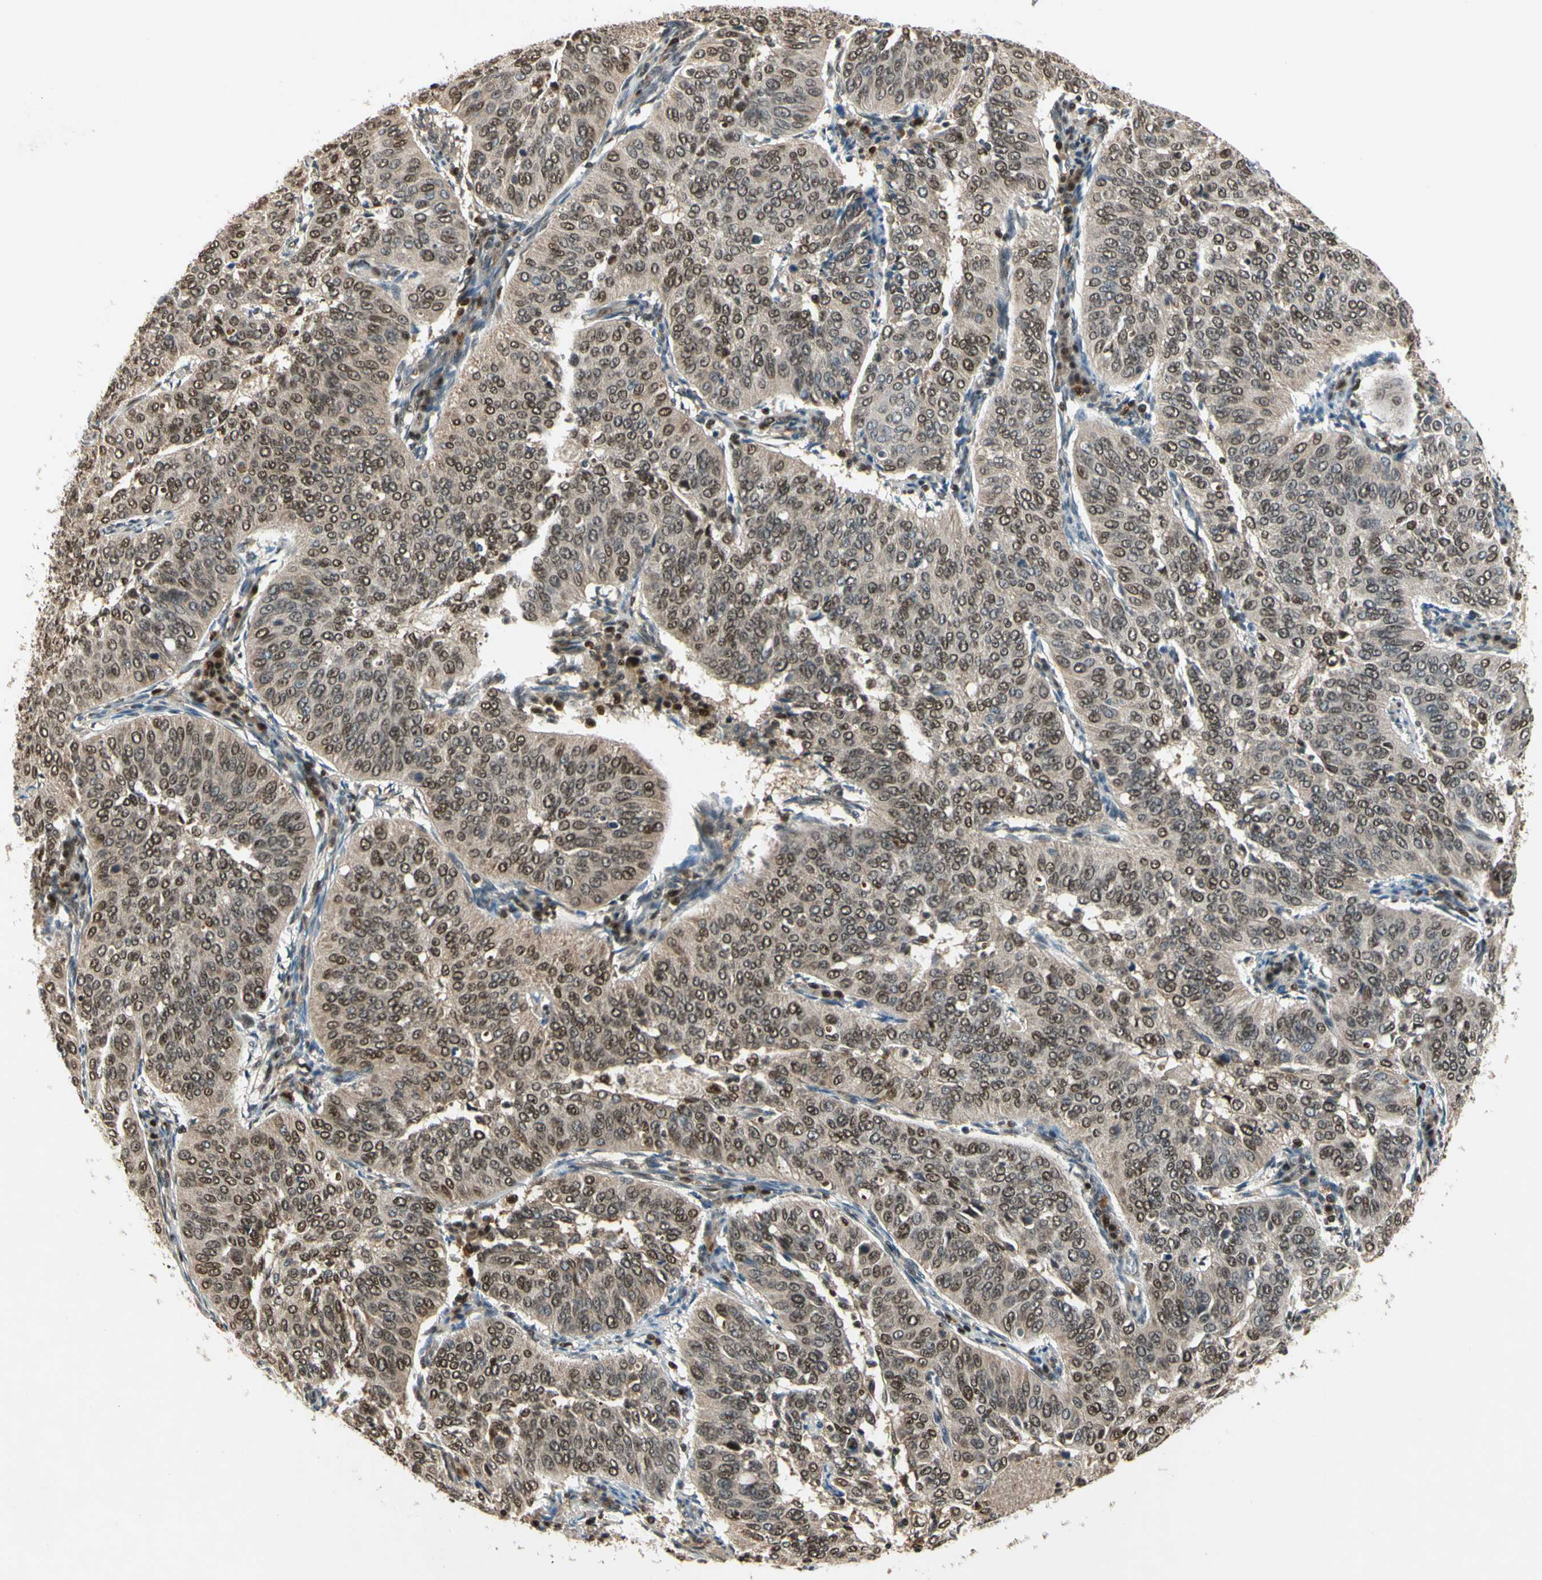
{"staining": {"intensity": "weak", "quantity": ">75%", "location": "cytoplasmic/membranous"}, "tissue": "cervical cancer", "cell_type": "Tumor cells", "image_type": "cancer", "snomed": [{"axis": "morphology", "description": "Normal tissue, NOS"}, {"axis": "morphology", "description": "Squamous cell carcinoma, NOS"}, {"axis": "topography", "description": "Cervix"}], "caption": "A photomicrograph of human cervical cancer (squamous cell carcinoma) stained for a protein displays weak cytoplasmic/membranous brown staining in tumor cells.", "gene": "GSR", "patient": {"sex": "female", "age": 39}}